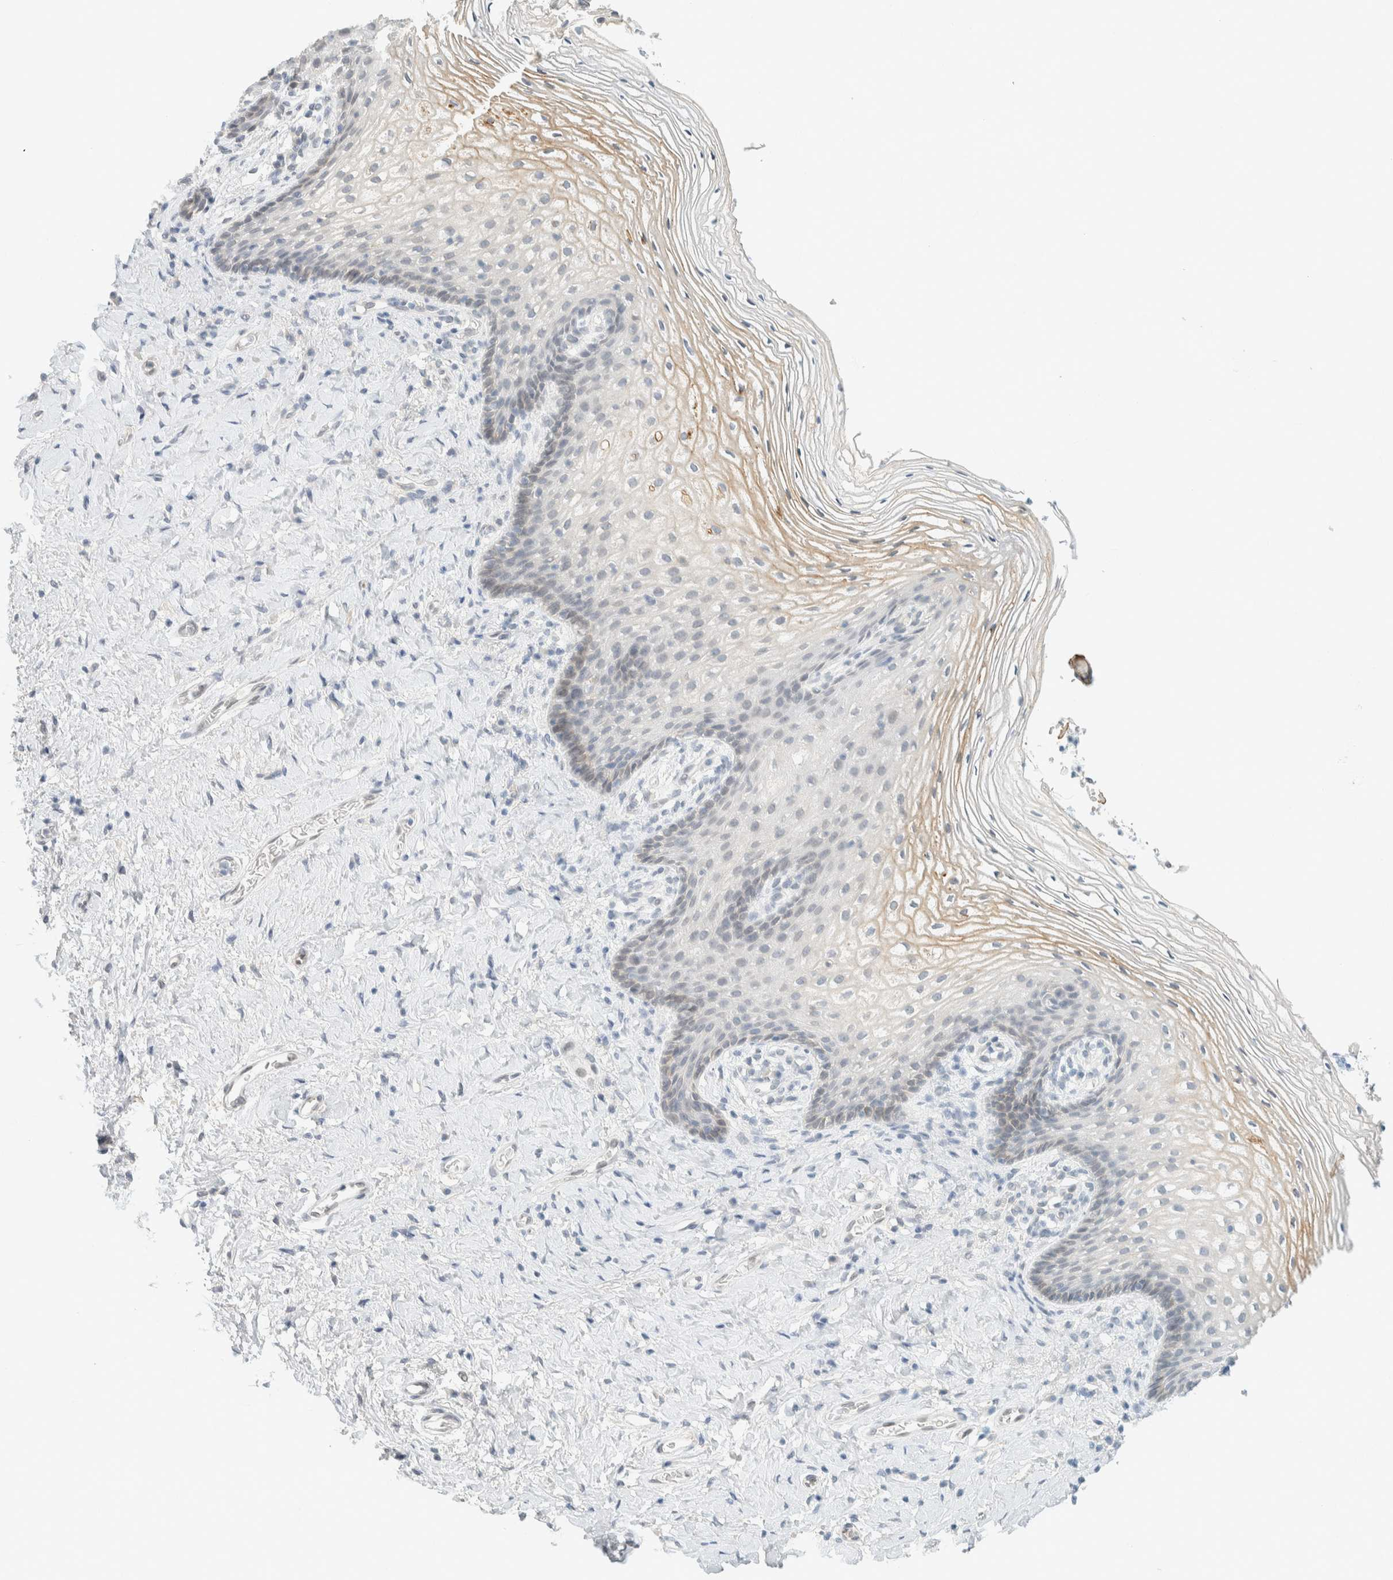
{"staining": {"intensity": "weak", "quantity": "25%-75%", "location": "cytoplasmic/membranous"}, "tissue": "vagina", "cell_type": "Squamous epithelial cells", "image_type": "normal", "snomed": [{"axis": "morphology", "description": "Normal tissue, NOS"}, {"axis": "topography", "description": "Vagina"}], "caption": "Squamous epithelial cells show low levels of weak cytoplasmic/membranous expression in approximately 25%-75% of cells in normal vagina.", "gene": "C1QTNF12", "patient": {"sex": "female", "age": 60}}